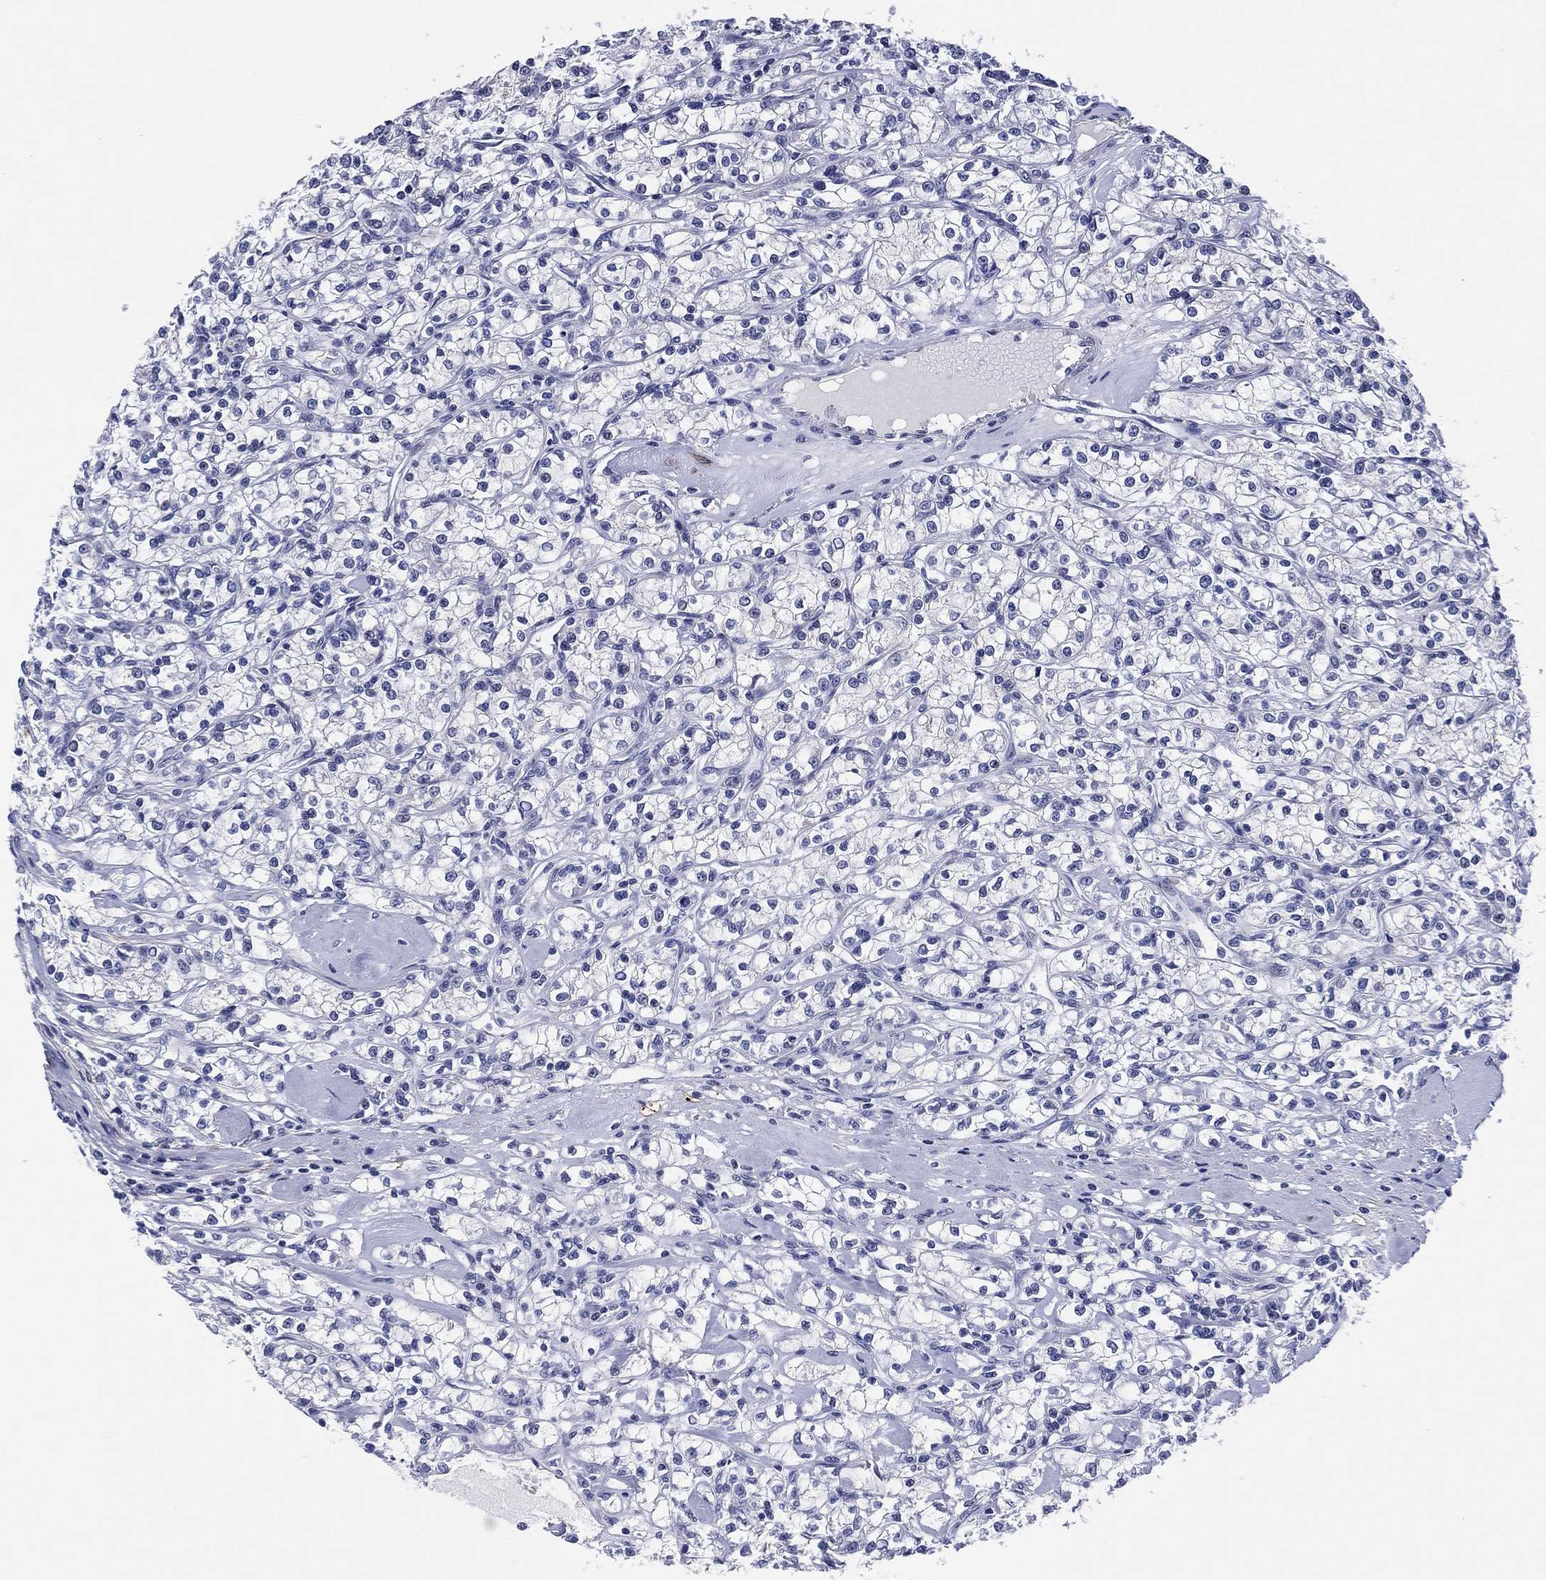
{"staining": {"intensity": "negative", "quantity": "none", "location": "none"}, "tissue": "renal cancer", "cell_type": "Tumor cells", "image_type": "cancer", "snomed": [{"axis": "morphology", "description": "Adenocarcinoma, NOS"}, {"axis": "topography", "description": "Kidney"}], "caption": "A high-resolution image shows IHC staining of renal adenocarcinoma, which demonstrates no significant positivity in tumor cells. (DAB IHC, high magnification).", "gene": "CLIP3", "patient": {"sex": "female", "age": 59}}